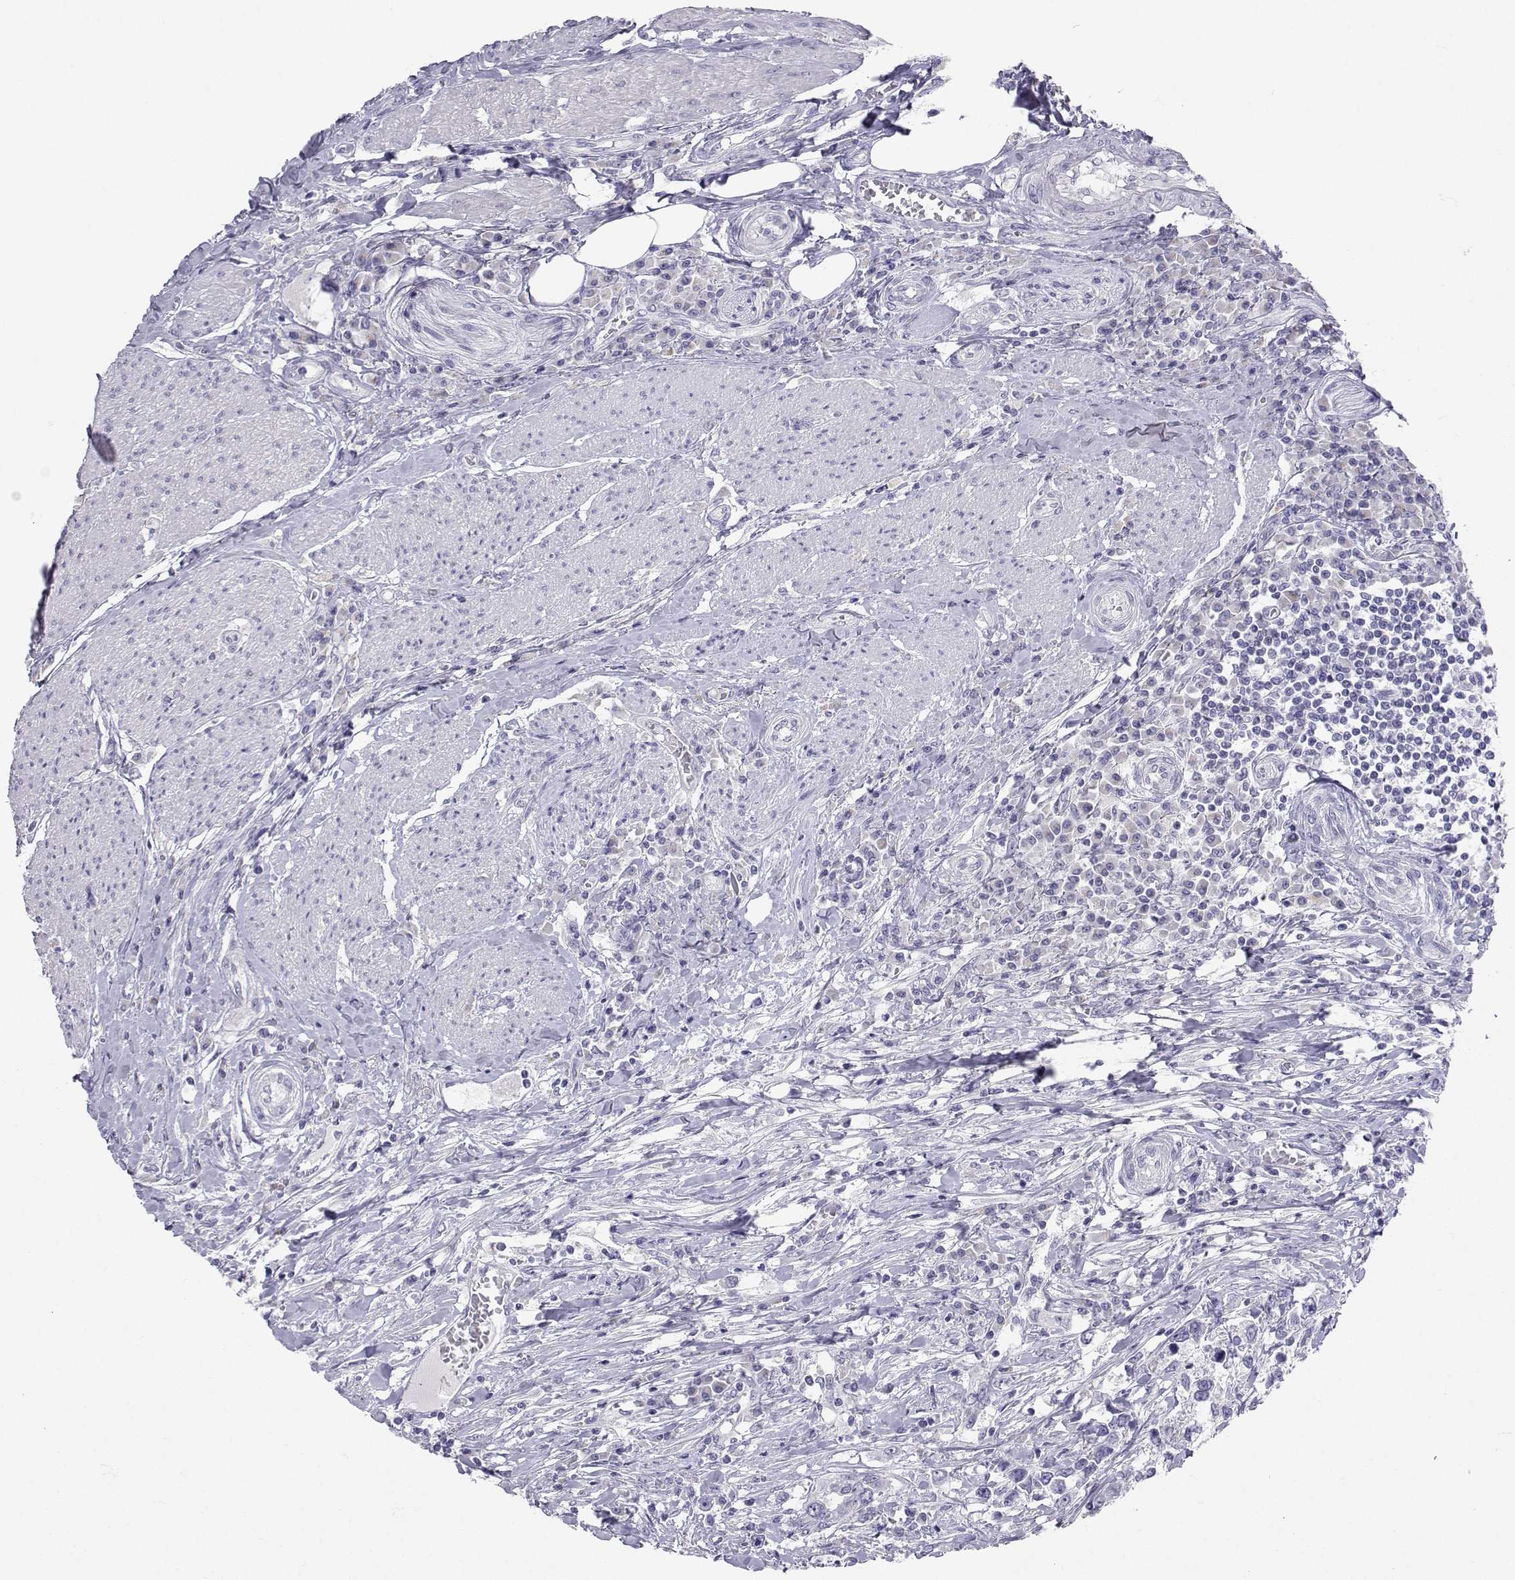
{"staining": {"intensity": "negative", "quantity": "none", "location": "none"}, "tissue": "urothelial cancer", "cell_type": "Tumor cells", "image_type": "cancer", "snomed": [{"axis": "morphology", "description": "Urothelial carcinoma, NOS"}, {"axis": "morphology", "description": "Urothelial carcinoma, High grade"}, {"axis": "topography", "description": "Urinary bladder"}], "caption": "DAB immunohistochemical staining of human transitional cell carcinoma reveals no significant positivity in tumor cells. The staining was performed using DAB to visualize the protein expression in brown, while the nuclei were stained in blue with hematoxylin (Magnification: 20x).", "gene": "SLC6A3", "patient": {"sex": "male", "age": 63}}